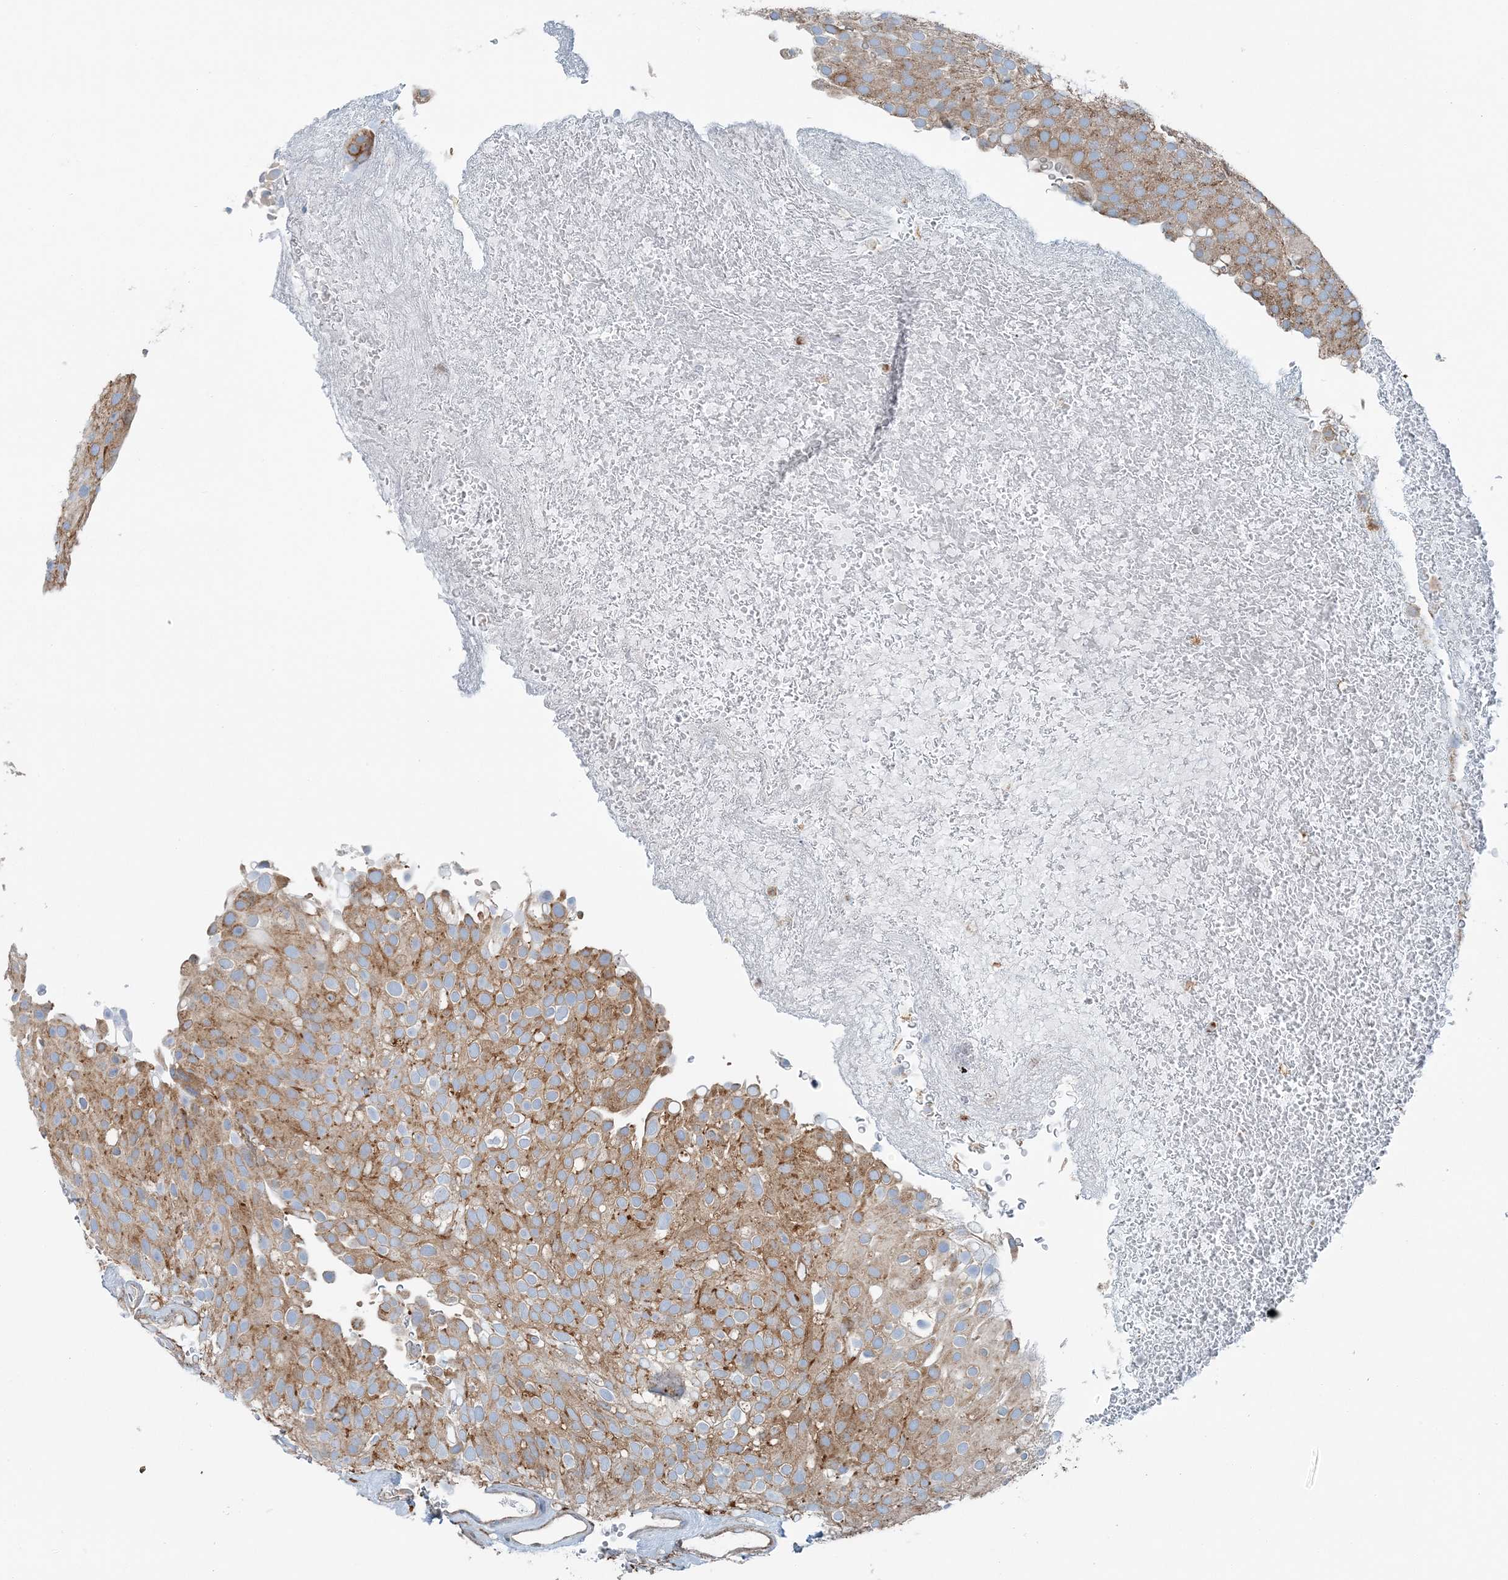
{"staining": {"intensity": "moderate", "quantity": ">75%", "location": "cytoplasmic/membranous"}, "tissue": "urothelial cancer", "cell_type": "Tumor cells", "image_type": "cancer", "snomed": [{"axis": "morphology", "description": "Urothelial carcinoma, Low grade"}, {"axis": "topography", "description": "Urinary bladder"}], "caption": "An image of urothelial cancer stained for a protein reveals moderate cytoplasmic/membranous brown staining in tumor cells.", "gene": "SNX2", "patient": {"sex": "male", "age": 78}}